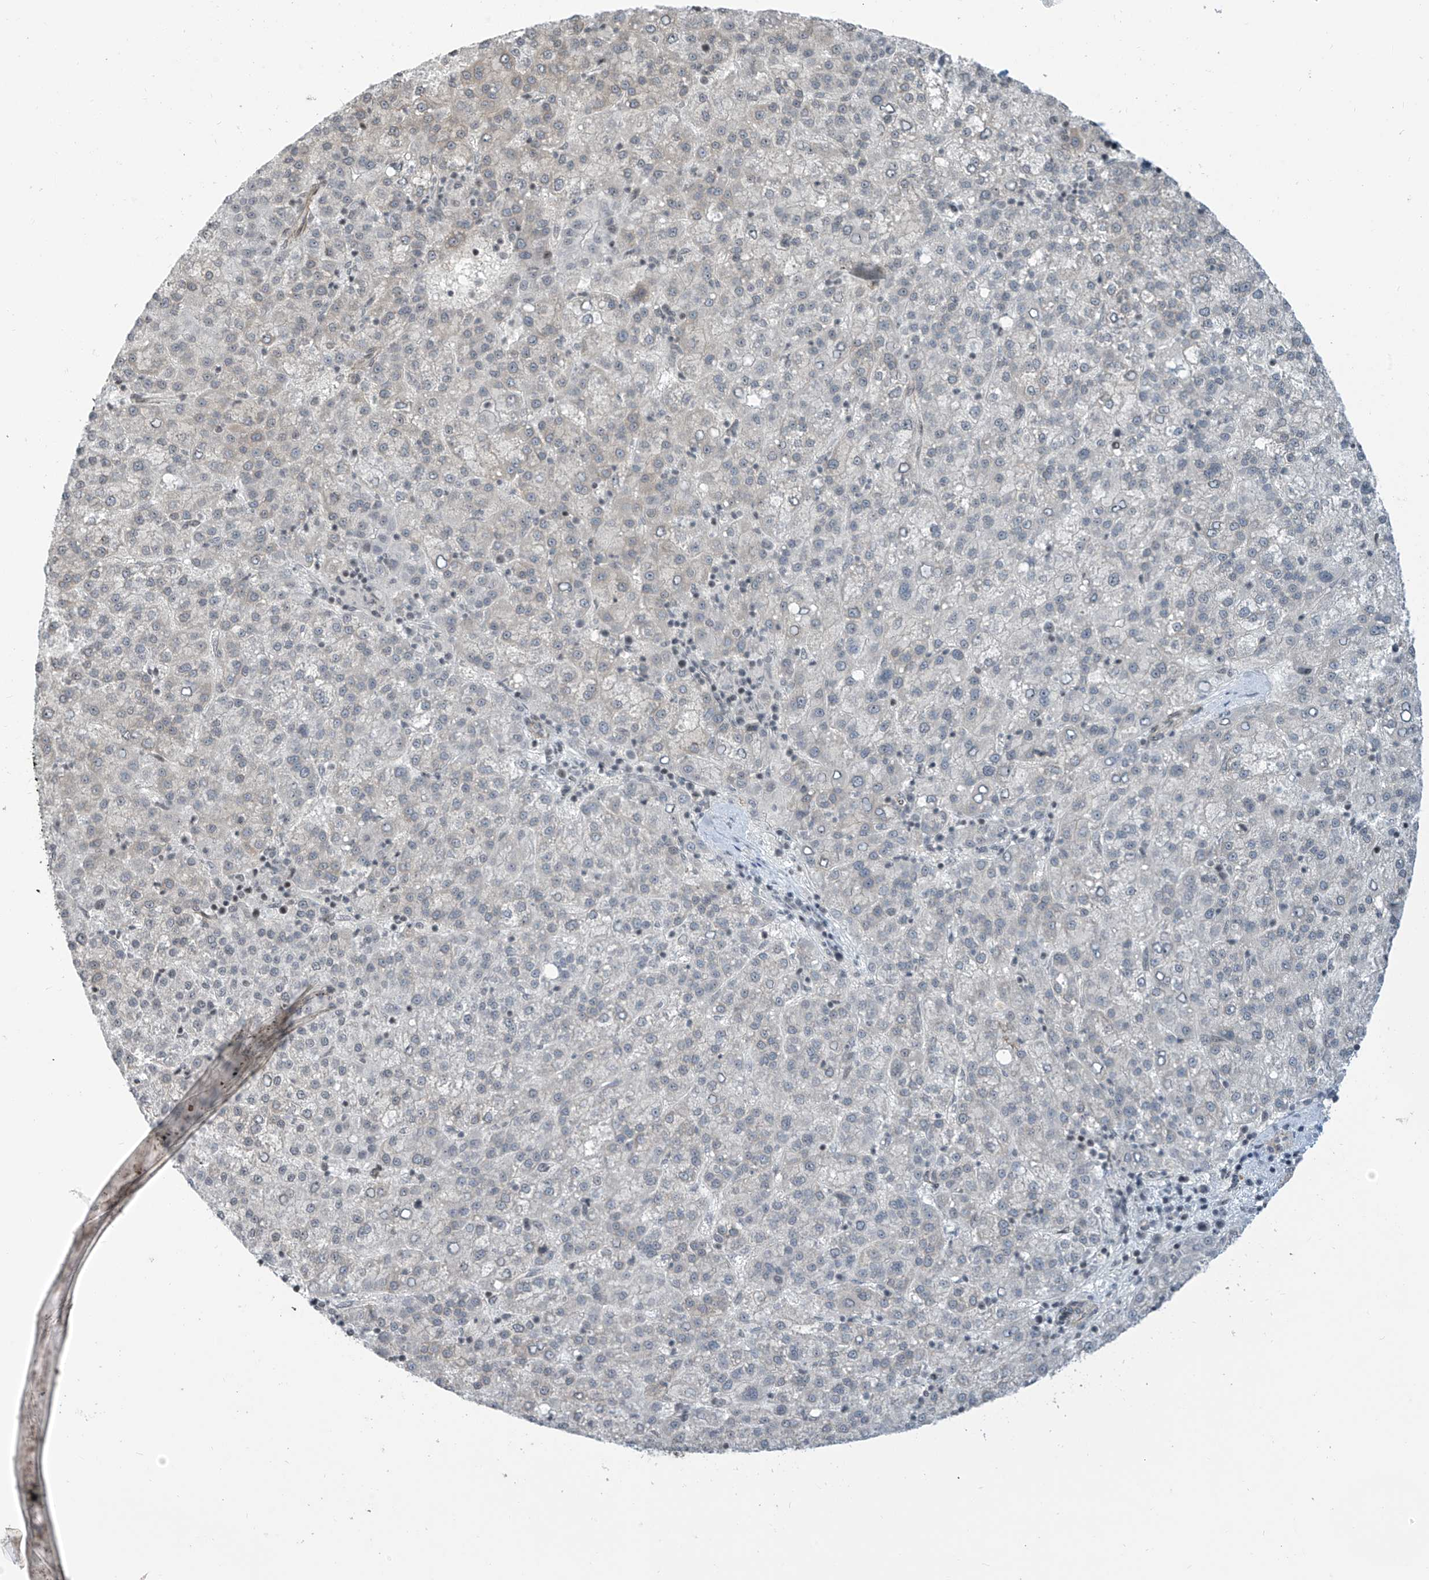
{"staining": {"intensity": "negative", "quantity": "none", "location": "none"}, "tissue": "liver cancer", "cell_type": "Tumor cells", "image_type": "cancer", "snomed": [{"axis": "morphology", "description": "Carcinoma, Hepatocellular, NOS"}, {"axis": "topography", "description": "Liver"}], "caption": "Immunohistochemistry image of human liver hepatocellular carcinoma stained for a protein (brown), which displays no positivity in tumor cells.", "gene": "METAP1D", "patient": {"sex": "female", "age": 58}}